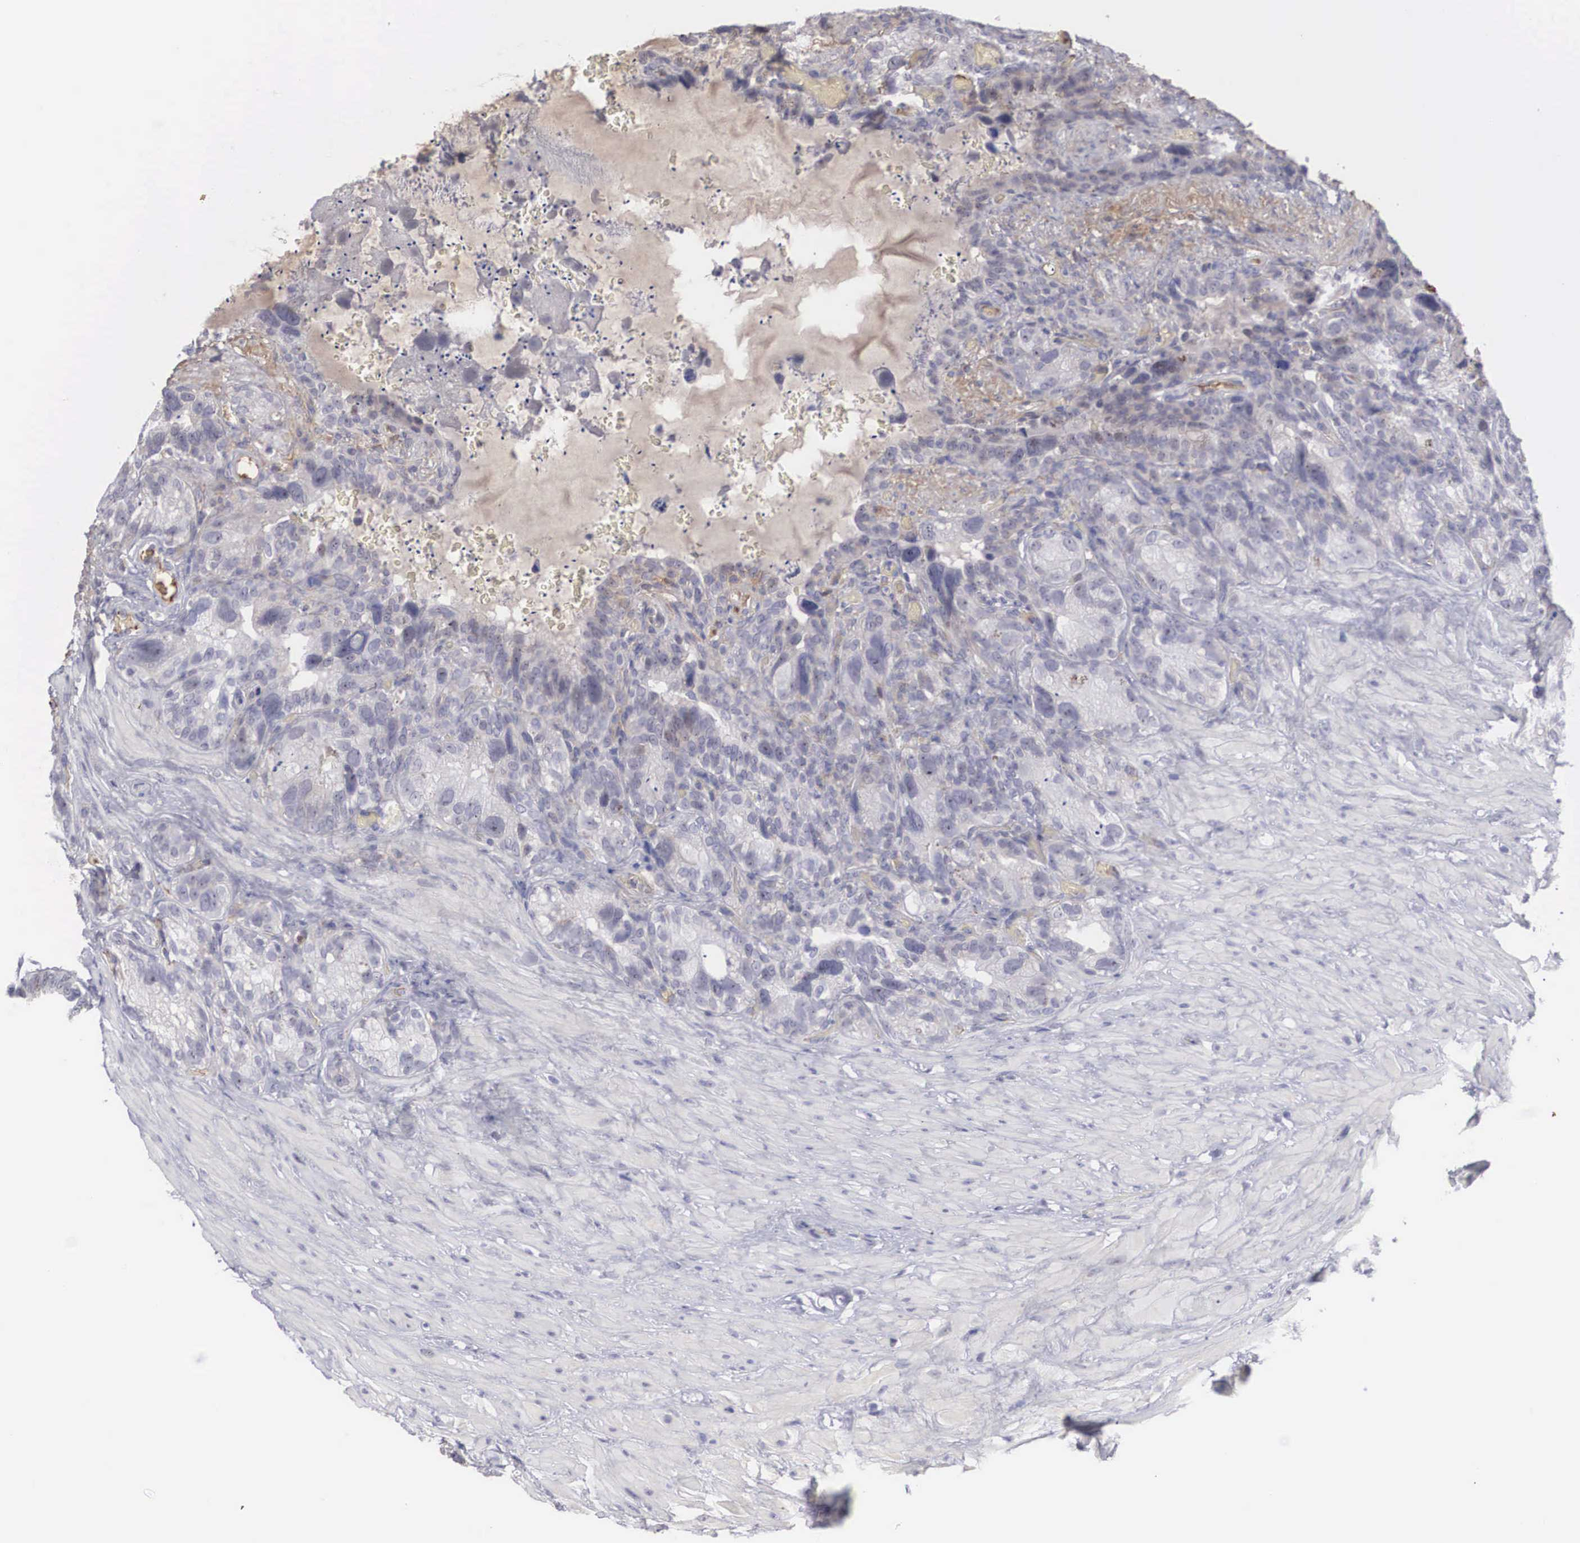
{"staining": {"intensity": "weak", "quantity": "25%-75%", "location": "cytoplasmic/membranous"}, "tissue": "seminal vesicle", "cell_type": "Glandular cells", "image_type": "normal", "snomed": [{"axis": "morphology", "description": "Normal tissue, NOS"}, {"axis": "topography", "description": "Seminal veicle"}], "caption": "This is a photomicrograph of IHC staining of unremarkable seminal vesicle, which shows weak staining in the cytoplasmic/membranous of glandular cells.", "gene": "RBPJ", "patient": {"sex": "male", "age": 63}}